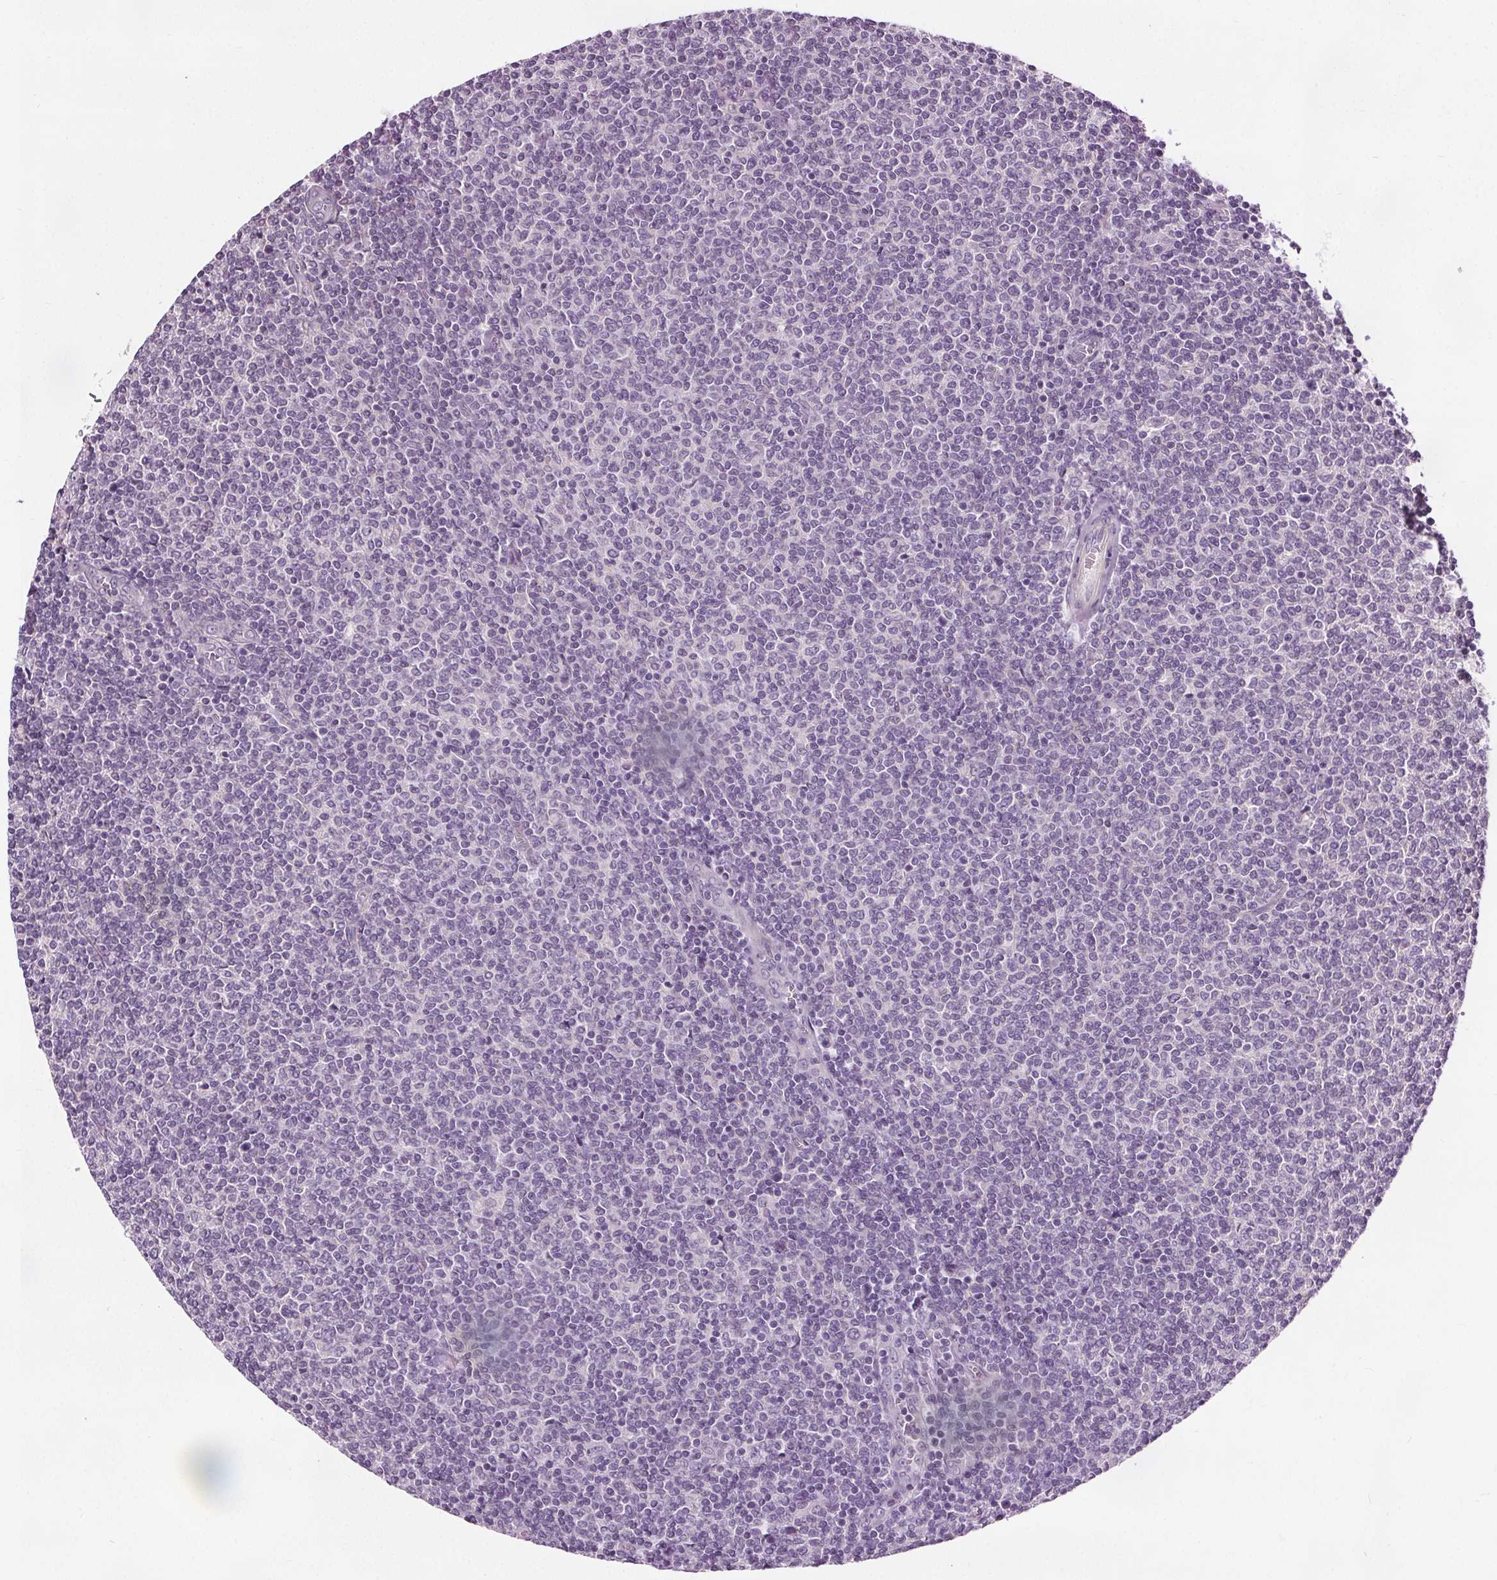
{"staining": {"intensity": "negative", "quantity": "none", "location": "none"}, "tissue": "lymphoma", "cell_type": "Tumor cells", "image_type": "cancer", "snomed": [{"axis": "morphology", "description": "Malignant lymphoma, non-Hodgkin's type, Low grade"}, {"axis": "topography", "description": "Lymph node"}], "caption": "Malignant lymphoma, non-Hodgkin's type (low-grade) was stained to show a protein in brown. There is no significant expression in tumor cells.", "gene": "RASA1", "patient": {"sex": "male", "age": 52}}